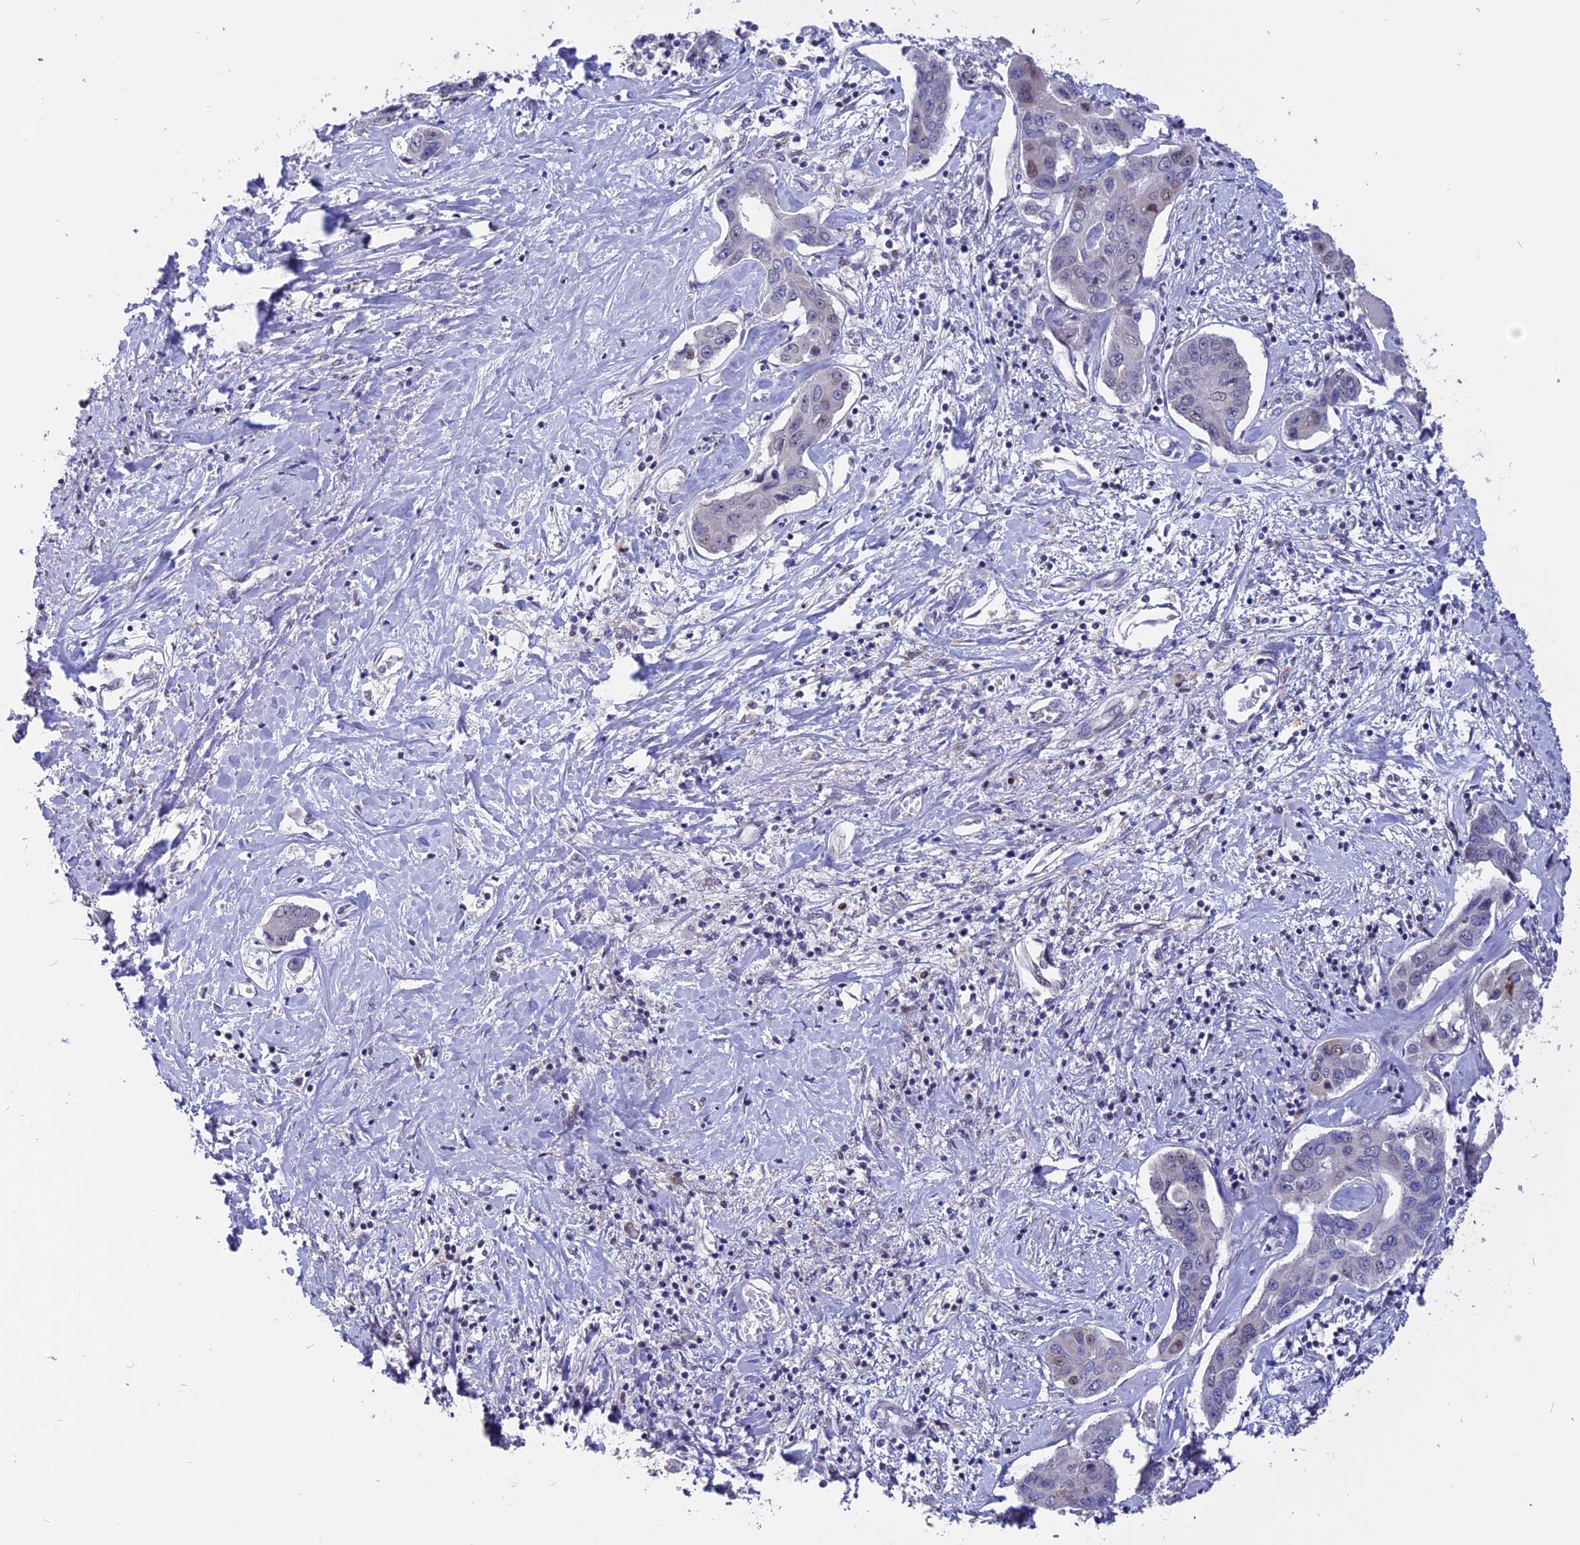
{"staining": {"intensity": "negative", "quantity": "none", "location": "none"}, "tissue": "liver cancer", "cell_type": "Tumor cells", "image_type": "cancer", "snomed": [{"axis": "morphology", "description": "Cholangiocarcinoma"}, {"axis": "topography", "description": "Liver"}], "caption": "An IHC image of cholangiocarcinoma (liver) is shown. There is no staining in tumor cells of cholangiocarcinoma (liver).", "gene": "TMEM263", "patient": {"sex": "male", "age": 59}}